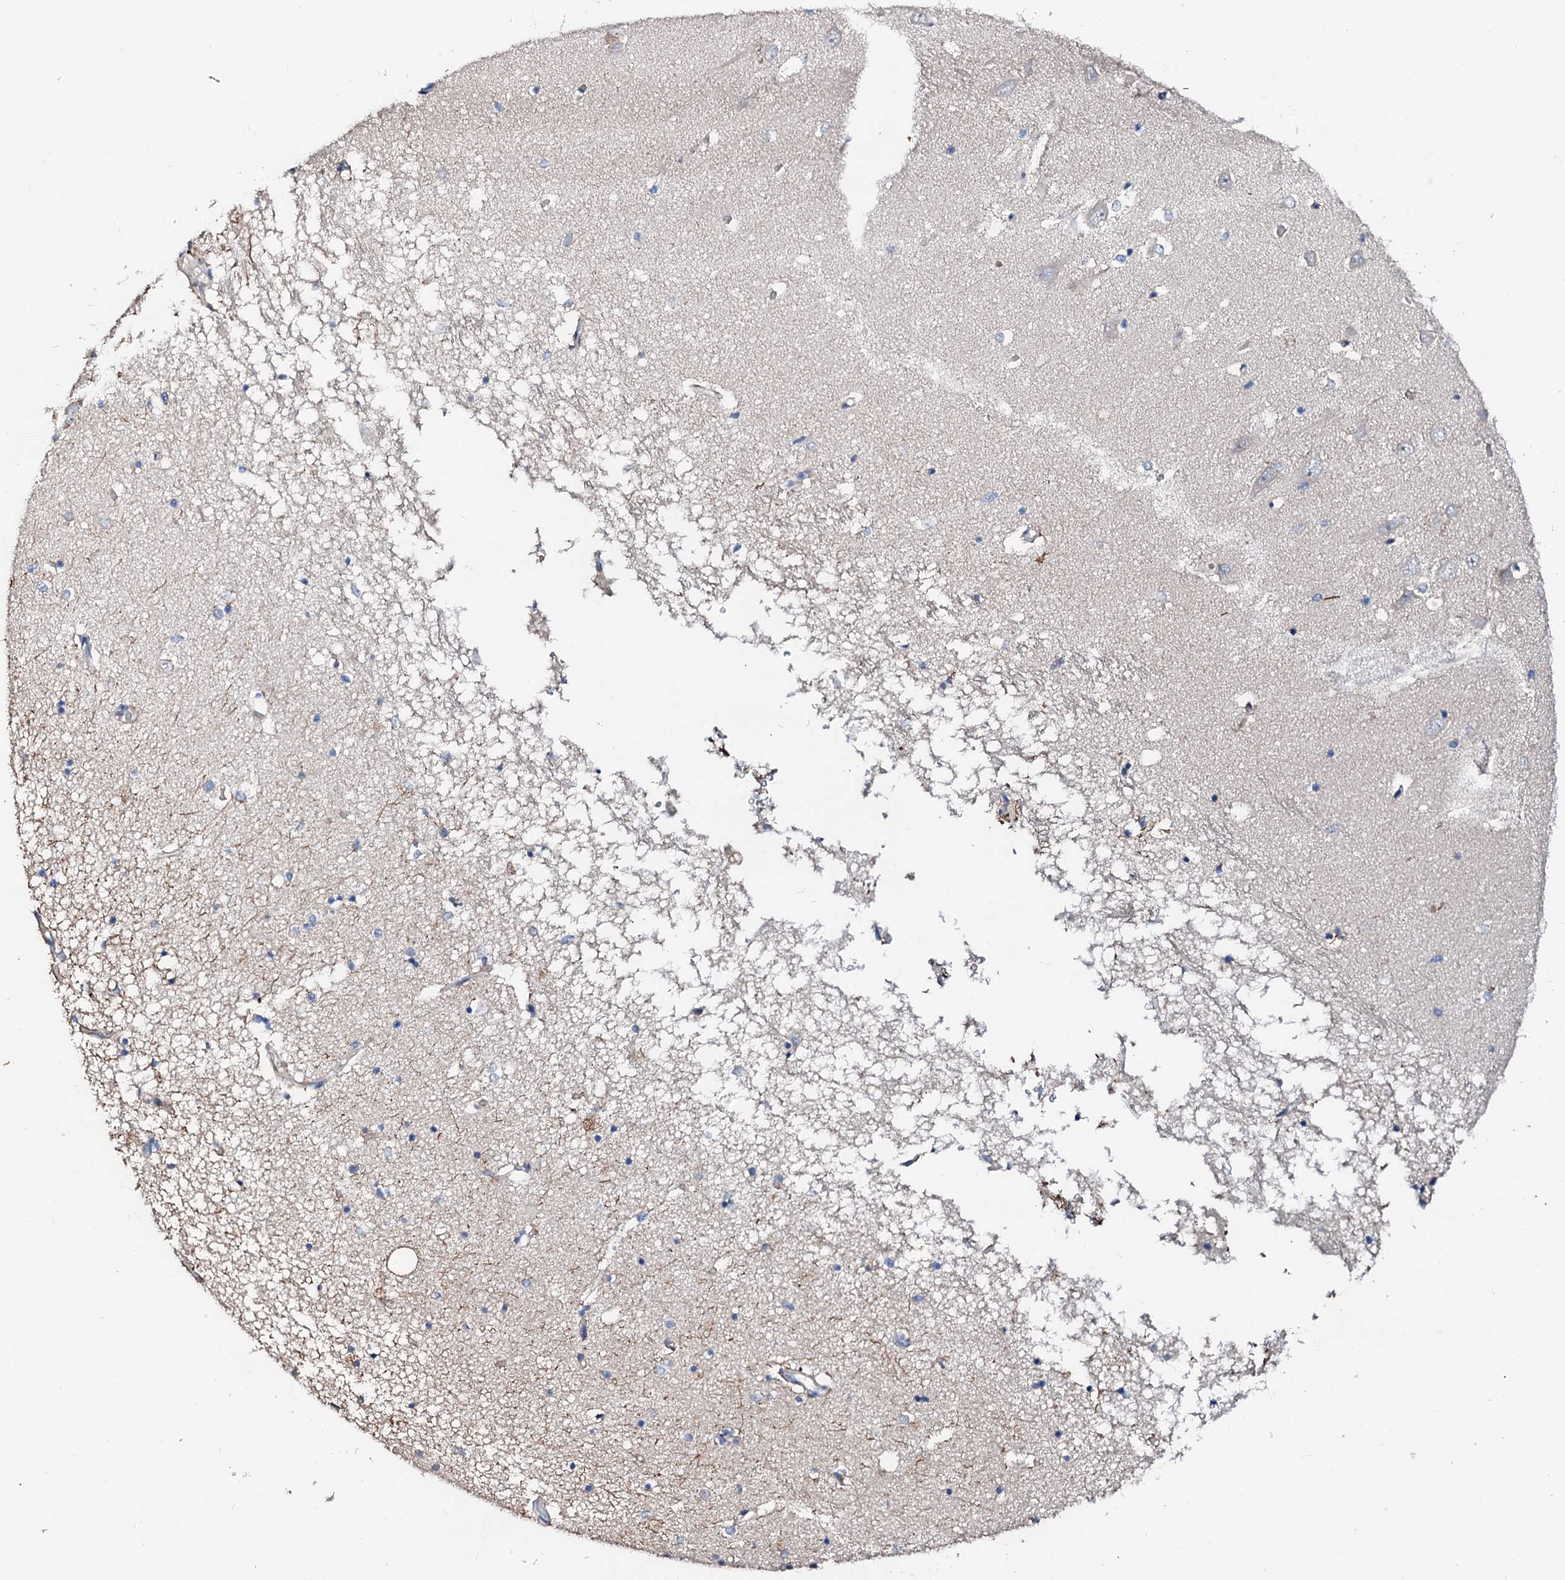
{"staining": {"intensity": "negative", "quantity": "none", "location": "none"}, "tissue": "hippocampus", "cell_type": "Glial cells", "image_type": "normal", "snomed": [{"axis": "morphology", "description": "Normal tissue, NOS"}, {"axis": "topography", "description": "Hippocampus"}], "caption": "The histopathology image demonstrates no significant positivity in glial cells of hippocampus. (Immunohistochemistry (ihc), brightfield microscopy, high magnification).", "gene": "SLC10A7", "patient": {"sex": "male", "age": 70}}